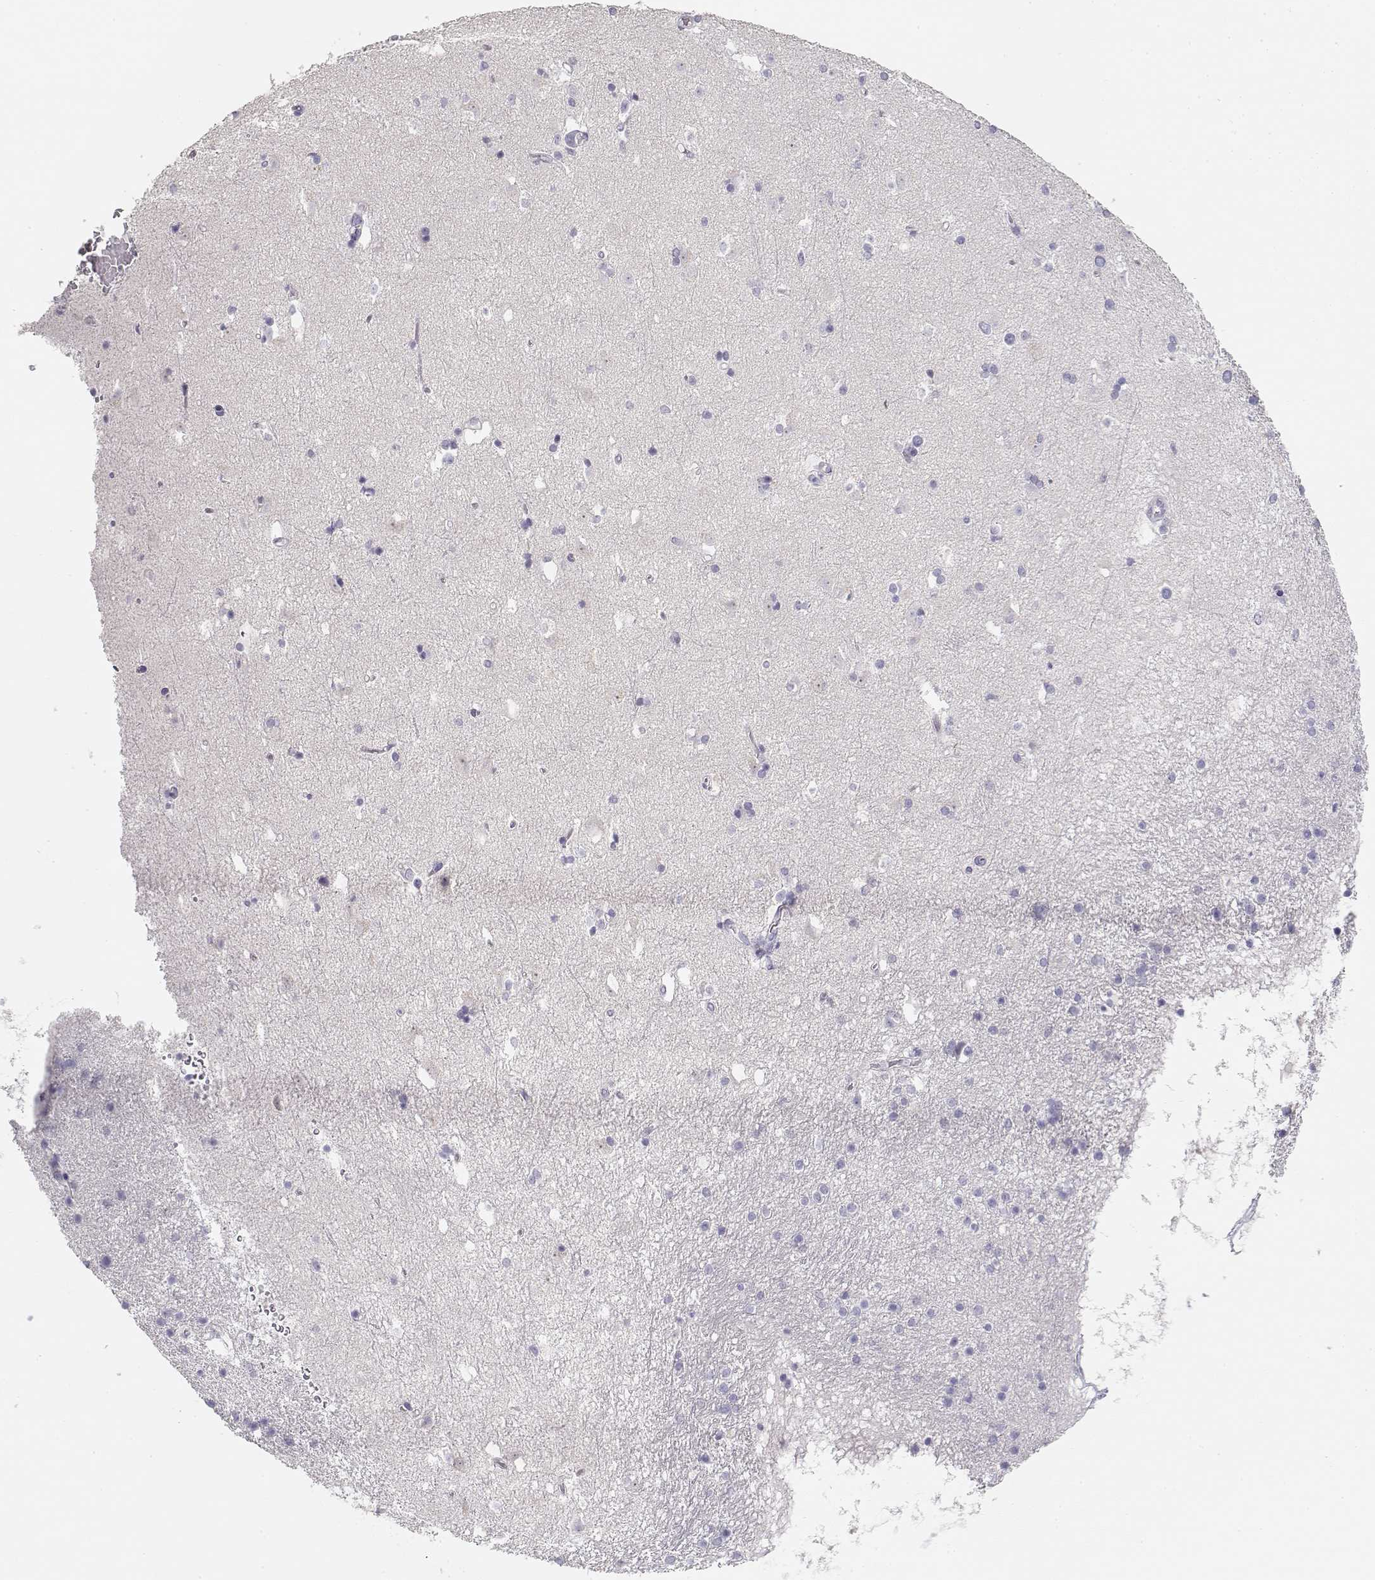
{"staining": {"intensity": "negative", "quantity": "none", "location": "none"}, "tissue": "caudate", "cell_type": "Glial cells", "image_type": "normal", "snomed": [{"axis": "morphology", "description": "Normal tissue, NOS"}, {"axis": "topography", "description": "Lateral ventricle wall"}], "caption": "The histopathology image shows no staining of glial cells in unremarkable caudate.", "gene": "NUTM1", "patient": {"sex": "male", "age": 51}}